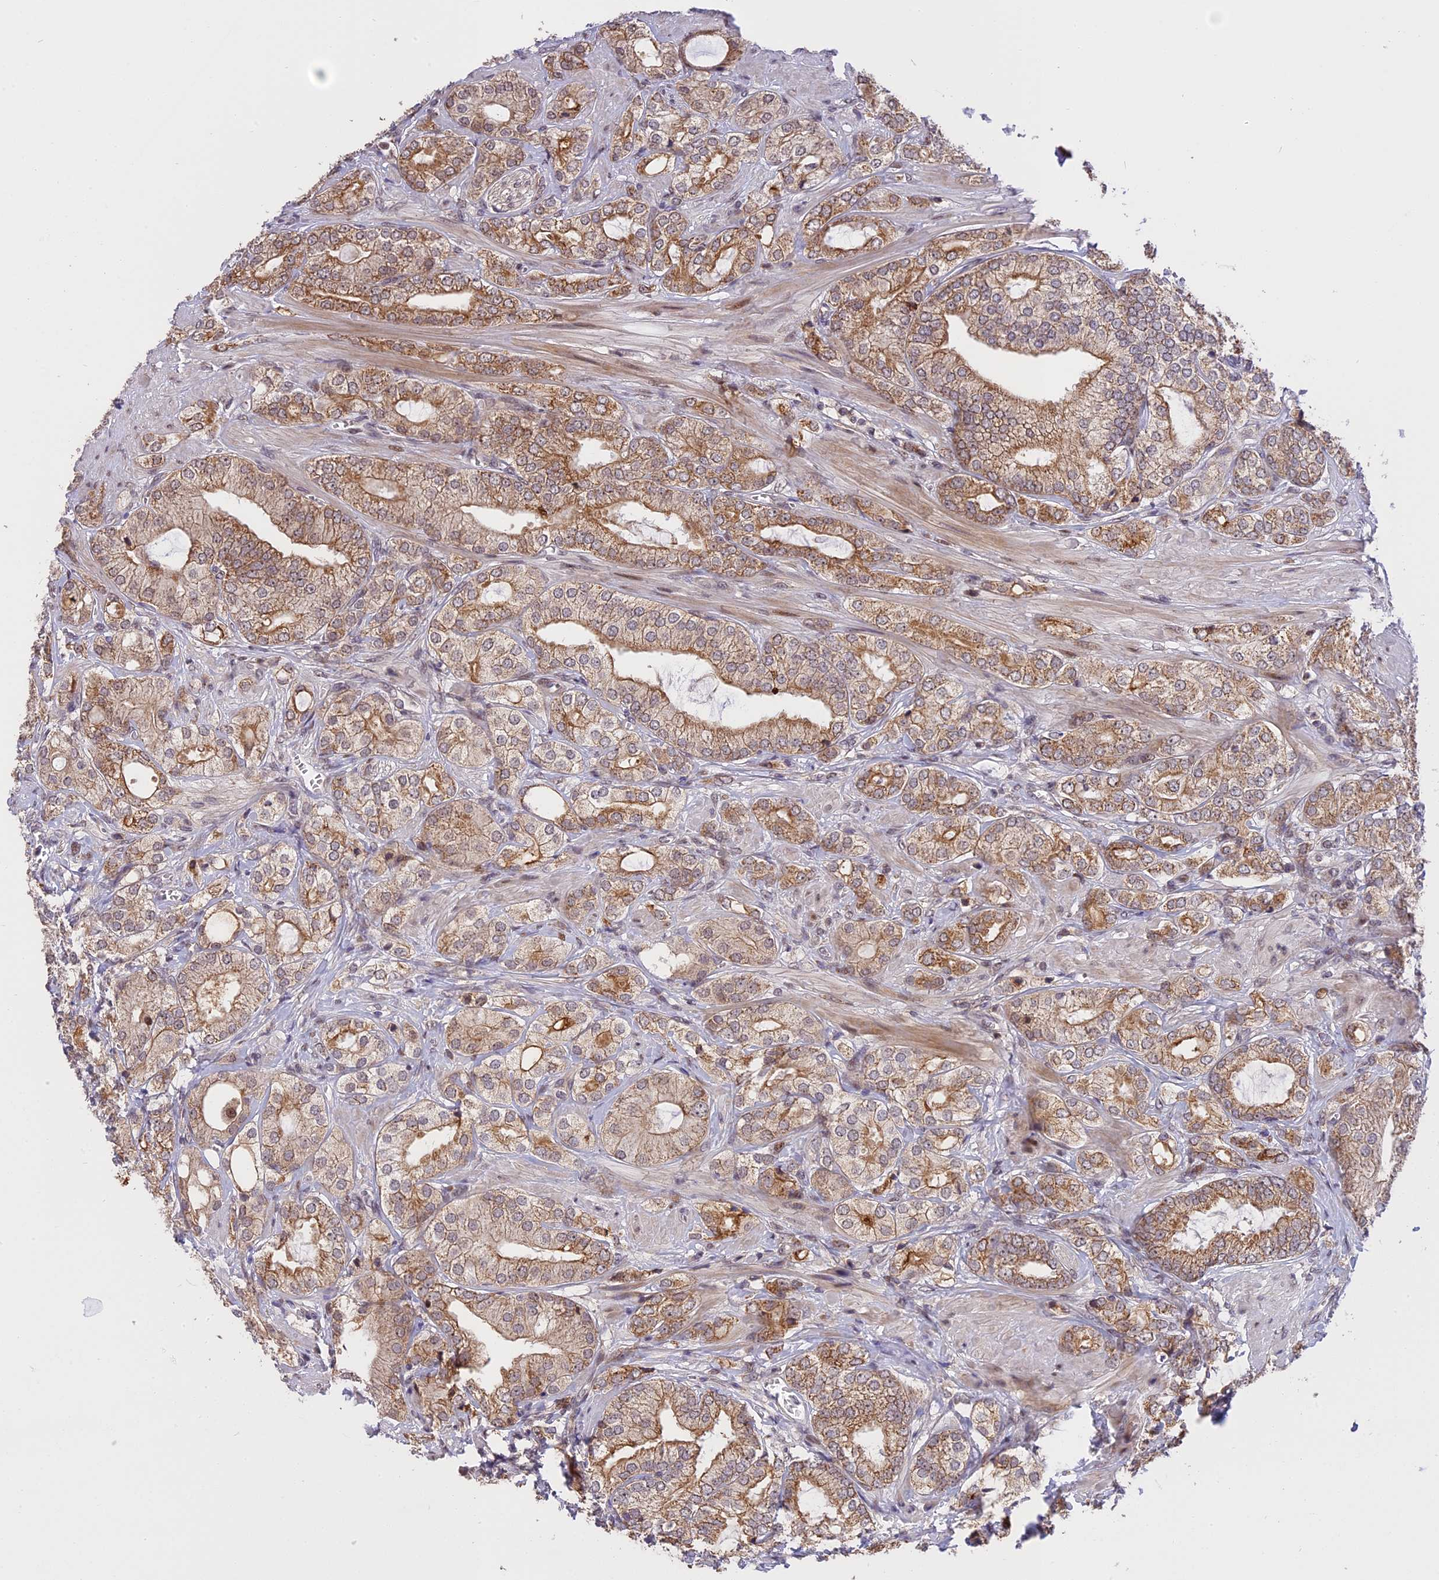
{"staining": {"intensity": "moderate", "quantity": ">75%", "location": "cytoplasmic/membranous"}, "tissue": "prostate cancer", "cell_type": "Tumor cells", "image_type": "cancer", "snomed": [{"axis": "morphology", "description": "Adenocarcinoma, High grade"}, {"axis": "topography", "description": "Prostate"}], "caption": "Tumor cells demonstrate medium levels of moderate cytoplasmic/membranous positivity in approximately >75% of cells in human prostate high-grade adenocarcinoma.", "gene": "RERGL", "patient": {"sex": "male", "age": 50}}